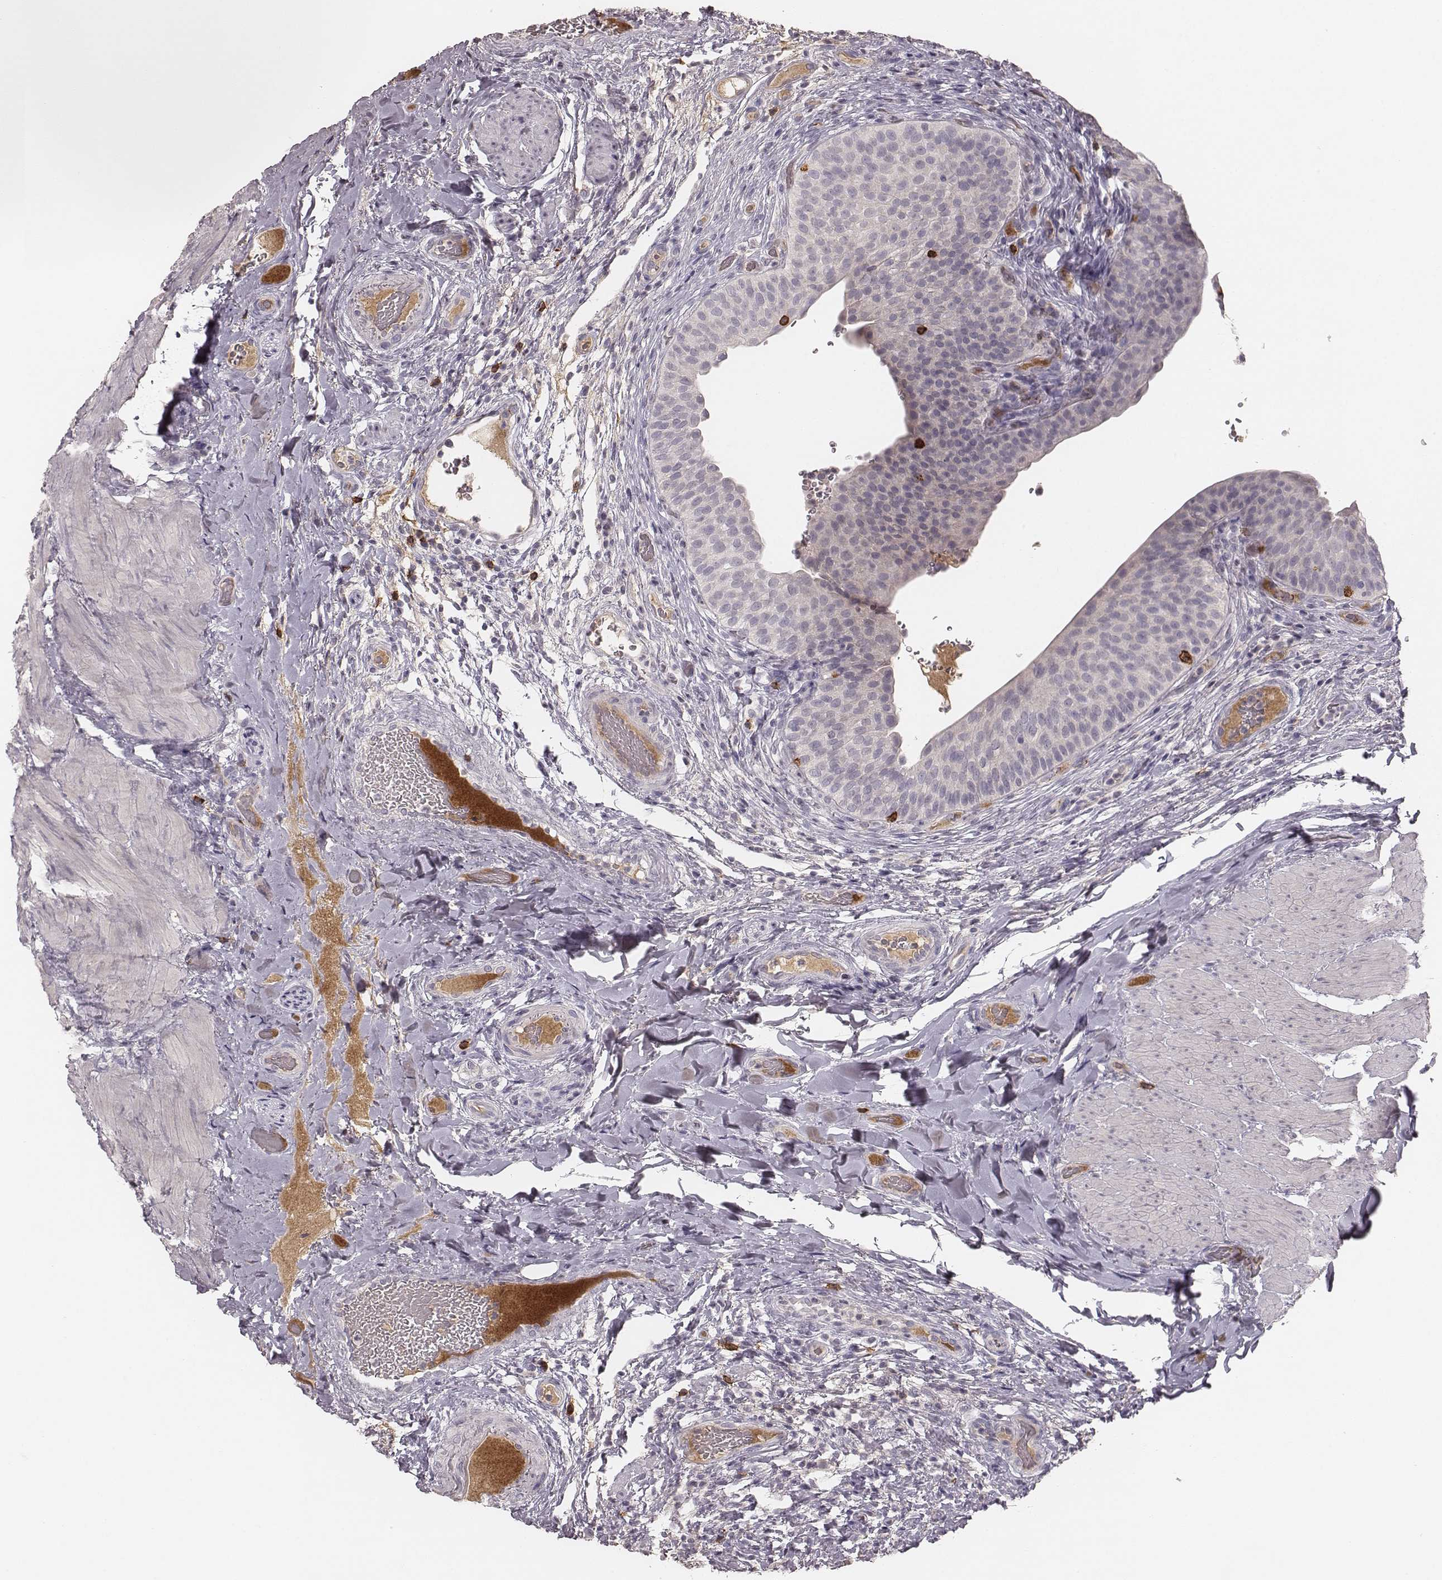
{"staining": {"intensity": "negative", "quantity": "none", "location": "none"}, "tissue": "urinary bladder", "cell_type": "Urothelial cells", "image_type": "normal", "snomed": [{"axis": "morphology", "description": "Normal tissue, NOS"}, {"axis": "topography", "description": "Urinary bladder"}], "caption": "The immunohistochemistry (IHC) histopathology image has no significant positivity in urothelial cells of urinary bladder.", "gene": "CD8A", "patient": {"sex": "male", "age": 66}}